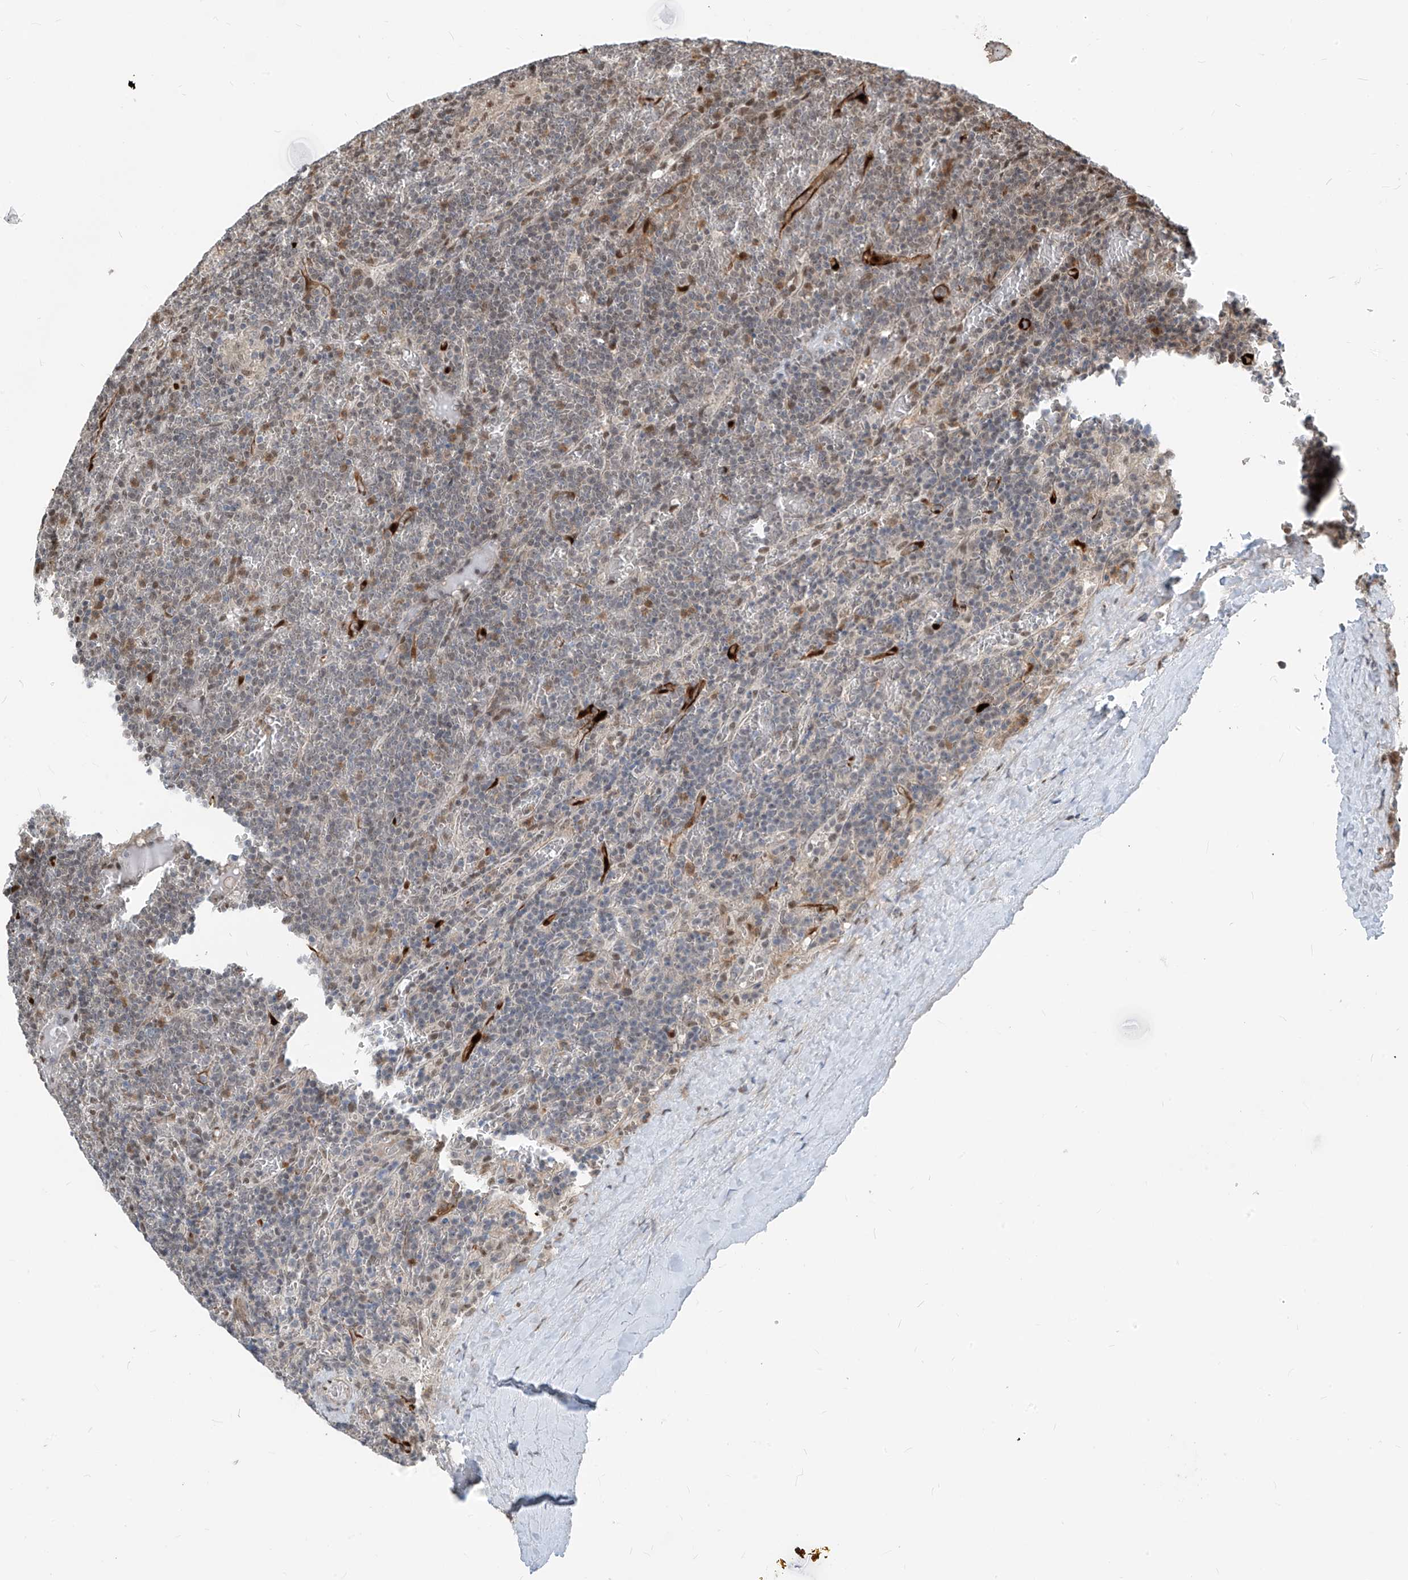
{"staining": {"intensity": "negative", "quantity": "none", "location": "none"}, "tissue": "lymphoma", "cell_type": "Tumor cells", "image_type": "cancer", "snomed": [{"axis": "morphology", "description": "Malignant lymphoma, non-Hodgkin's type, Low grade"}, {"axis": "topography", "description": "Spleen"}], "caption": "This is an IHC image of human lymphoma. There is no positivity in tumor cells.", "gene": "RBP7", "patient": {"sex": "female", "age": 19}}